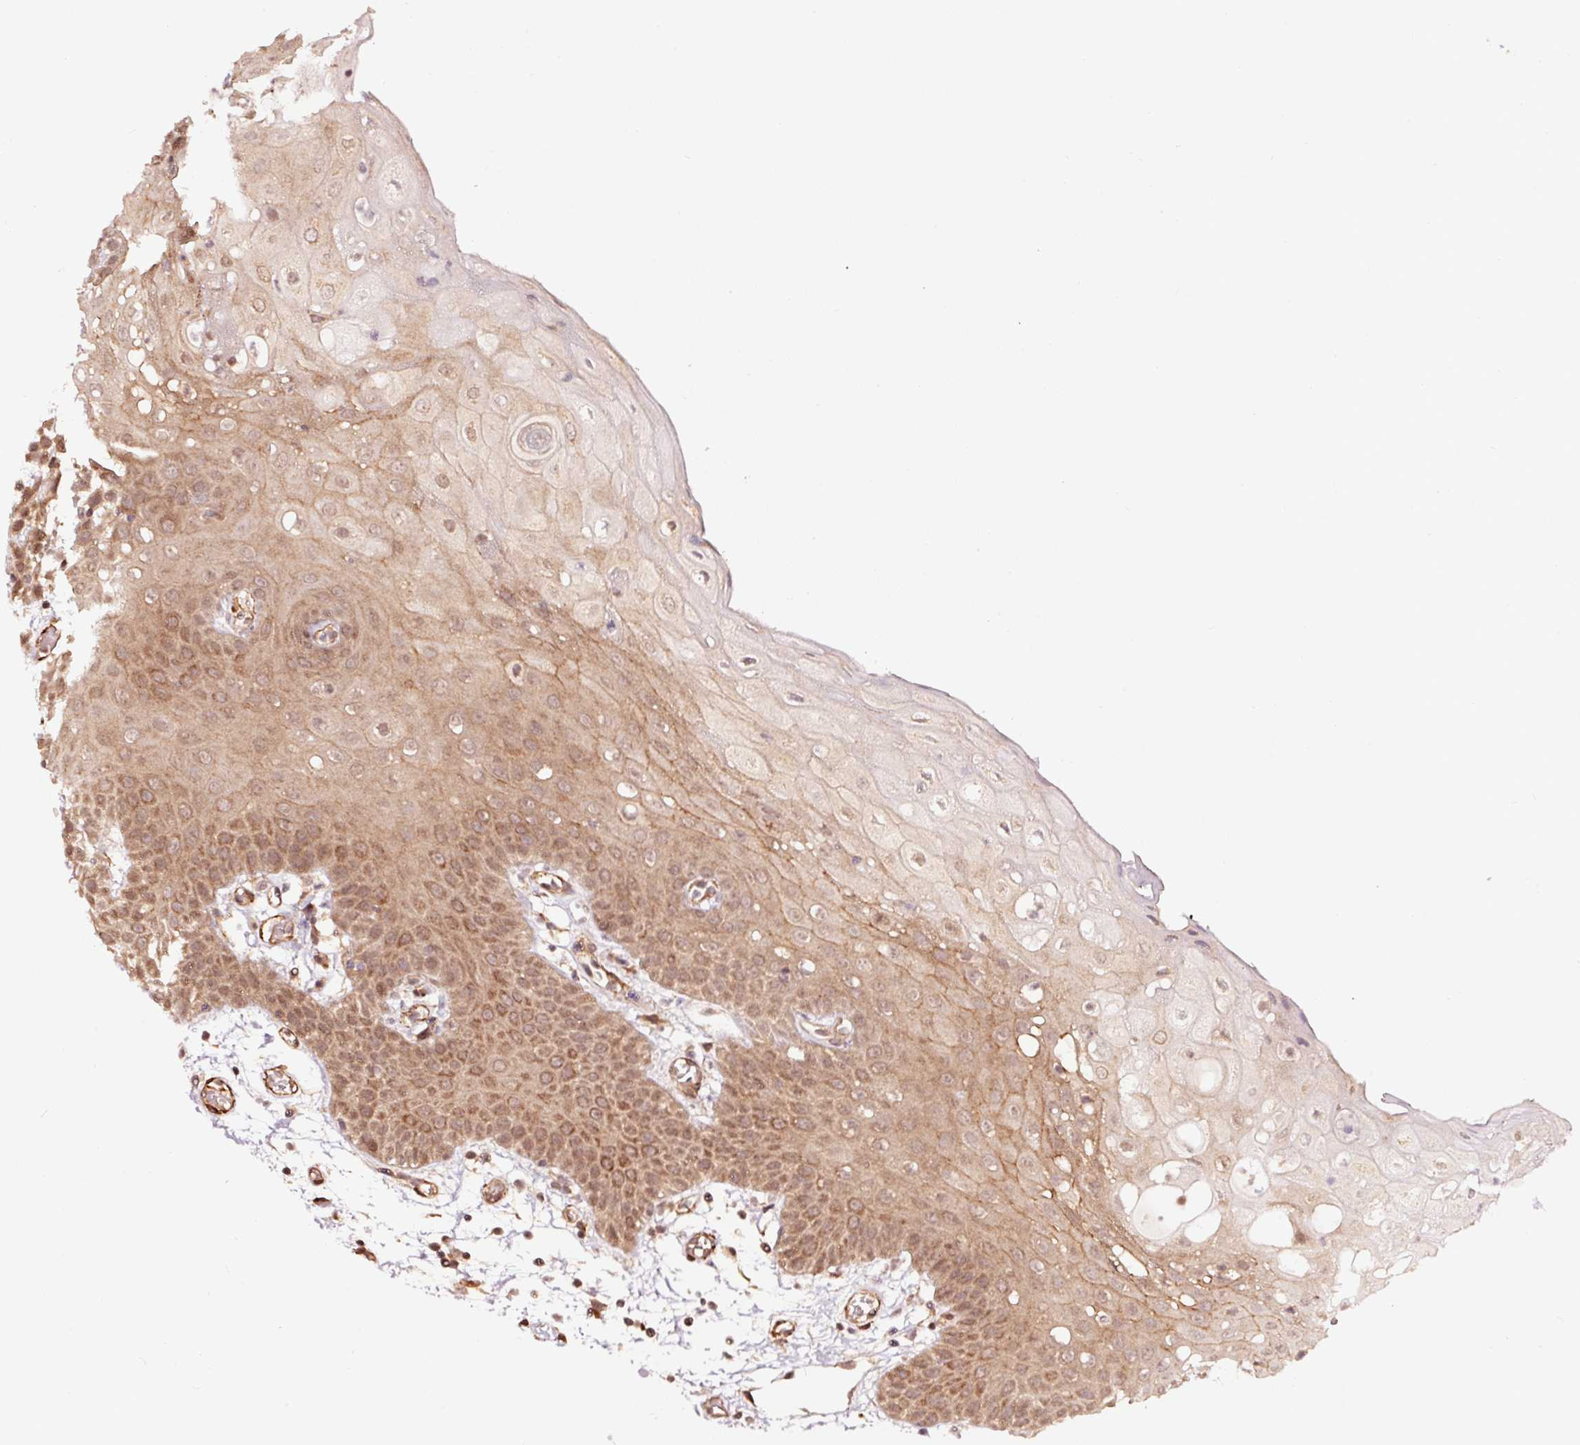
{"staining": {"intensity": "moderate", "quantity": ">75%", "location": "cytoplasmic/membranous,nuclear"}, "tissue": "oral mucosa", "cell_type": "Squamous epithelial cells", "image_type": "normal", "snomed": [{"axis": "morphology", "description": "Normal tissue, NOS"}, {"axis": "topography", "description": "Oral tissue"}, {"axis": "topography", "description": "Tounge, NOS"}], "caption": "Brown immunohistochemical staining in normal human oral mucosa displays moderate cytoplasmic/membranous,nuclear expression in approximately >75% of squamous epithelial cells. (DAB (3,3'-diaminobenzidine) = brown stain, brightfield microscopy at high magnification).", "gene": "TPM1", "patient": {"sex": "female", "age": 59}}